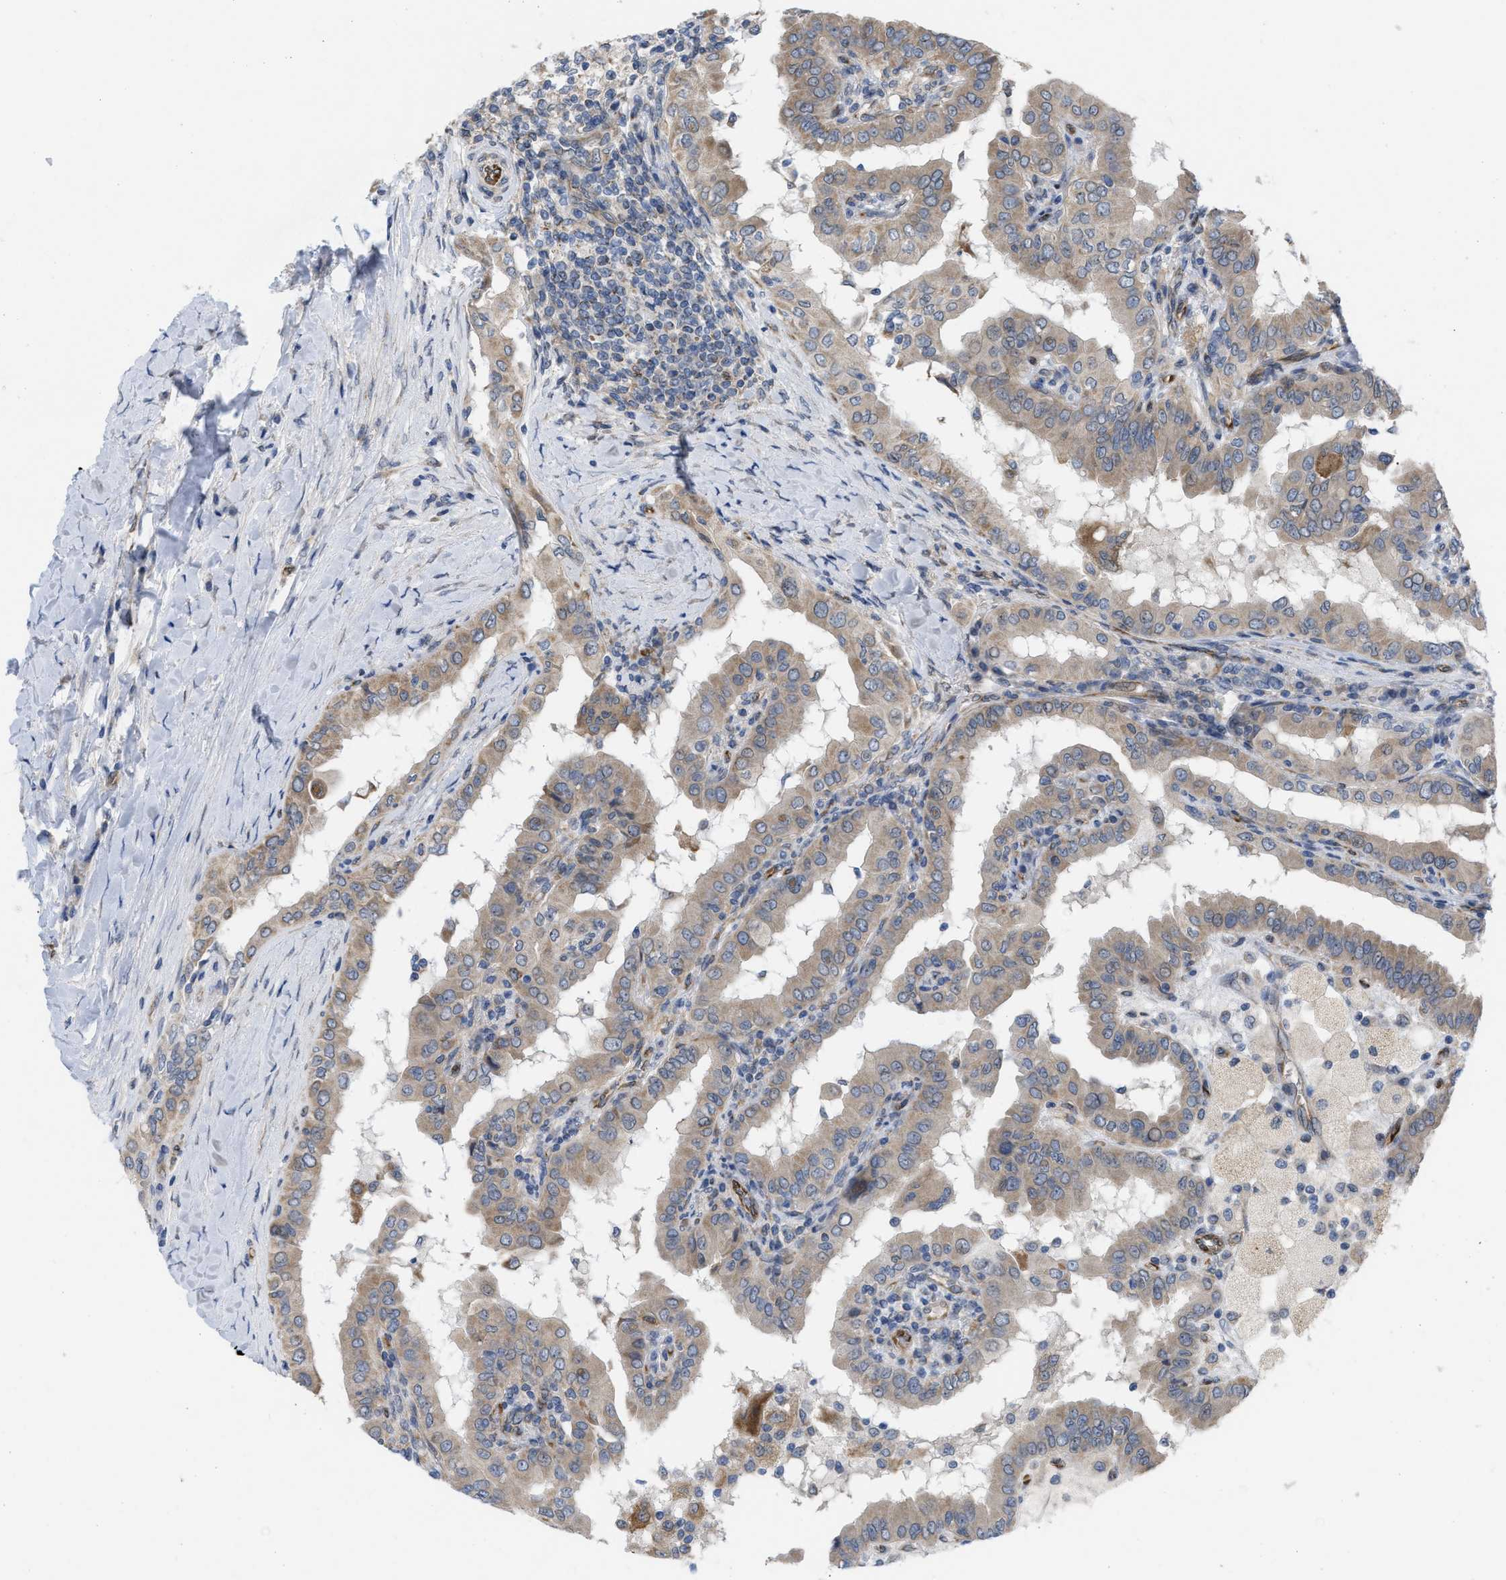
{"staining": {"intensity": "moderate", "quantity": ">75%", "location": "cytoplasmic/membranous"}, "tissue": "thyroid cancer", "cell_type": "Tumor cells", "image_type": "cancer", "snomed": [{"axis": "morphology", "description": "Papillary adenocarcinoma, NOS"}, {"axis": "topography", "description": "Thyroid gland"}], "caption": "Immunohistochemical staining of human thyroid cancer displays medium levels of moderate cytoplasmic/membranous expression in approximately >75% of tumor cells. The protein is stained brown, and the nuclei are stained in blue (DAB IHC with brightfield microscopy, high magnification).", "gene": "EOGT", "patient": {"sex": "male", "age": 33}}